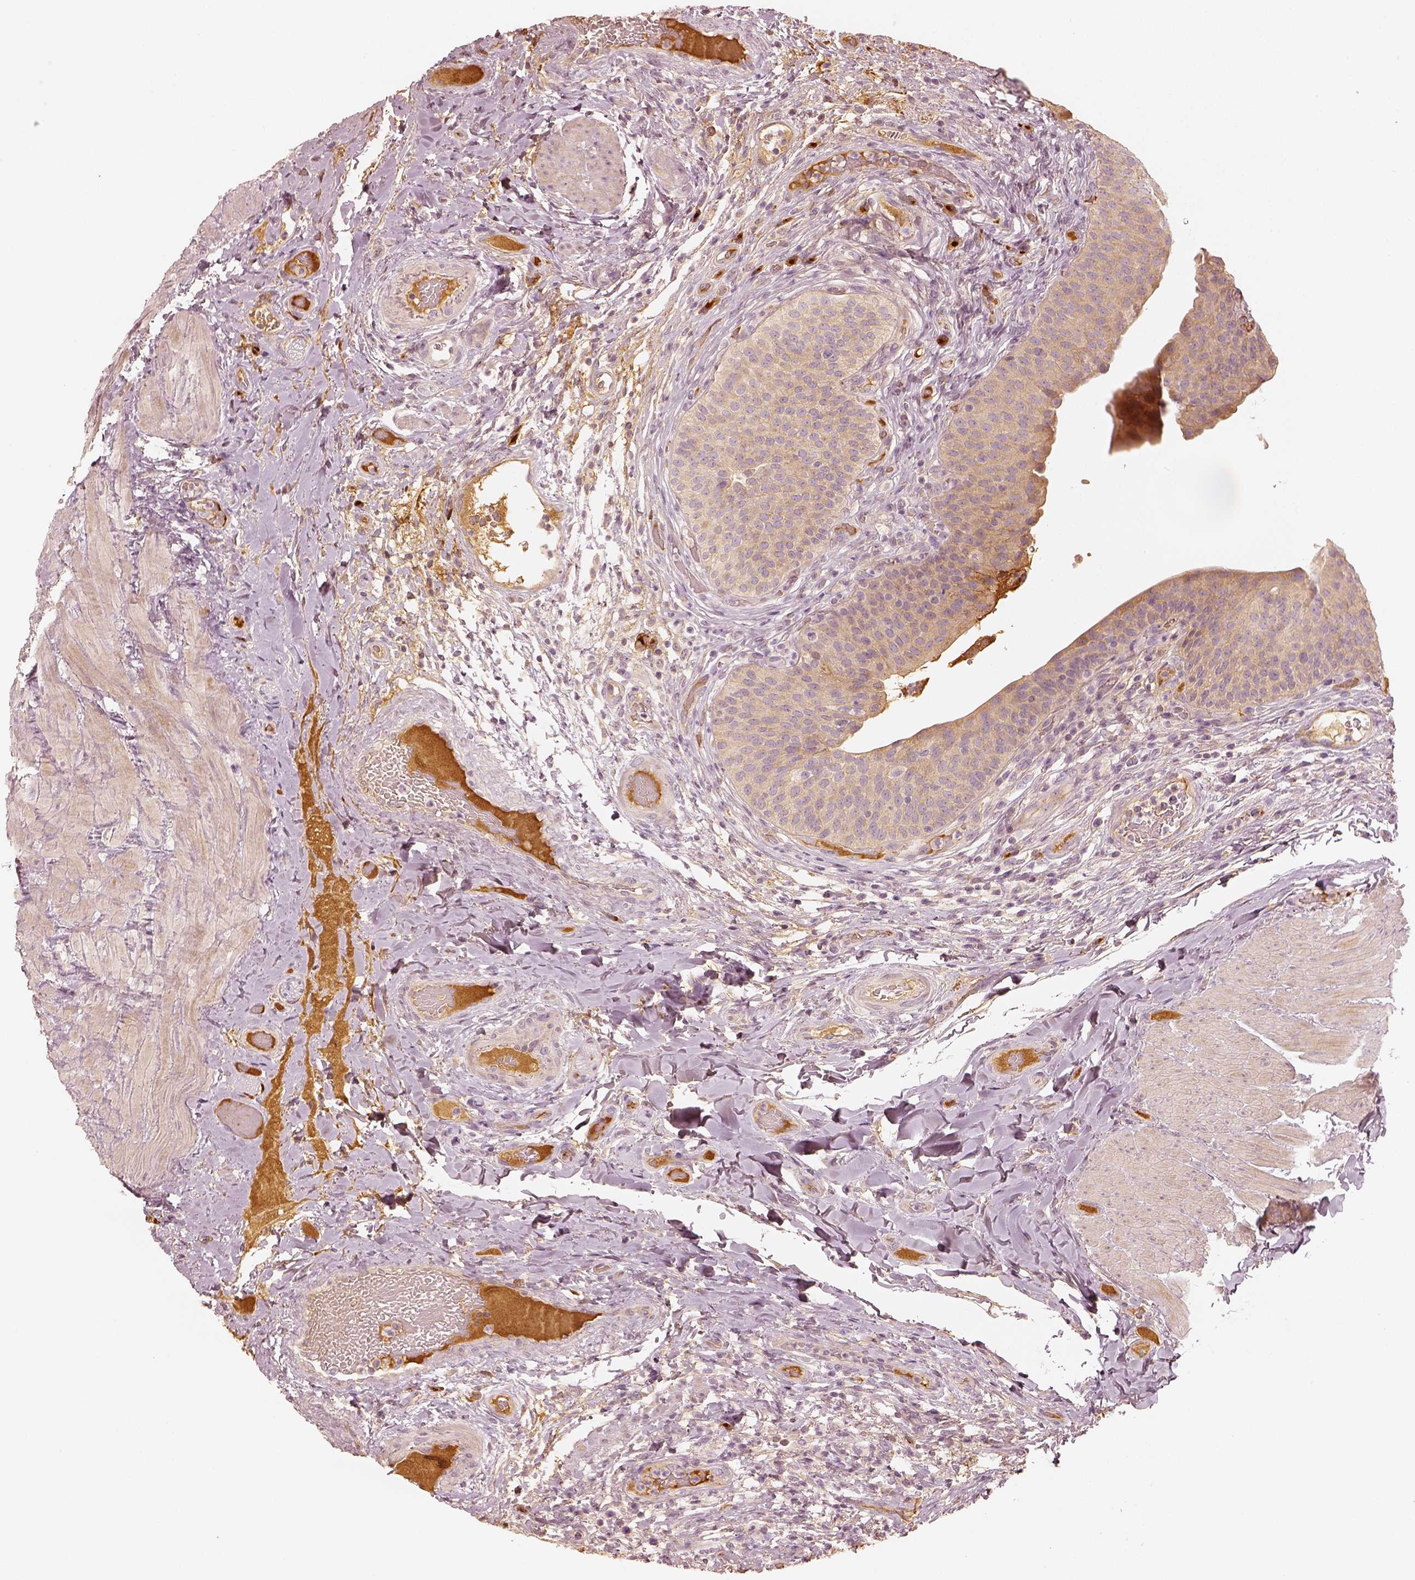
{"staining": {"intensity": "weak", "quantity": ">75%", "location": "cytoplasmic/membranous"}, "tissue": "urinary bladder", "cell_type": "Urothelial cells", "image_type": "normal", "snomed": [{"axis": "morphology", "description": "Normal tissue, NOS"}, {"axis": "topography", "description": "Urinary bladder"}], "caption": "Immunohistochemical staining of normal human urinary bladder shows weak cytoplasmic/membranous protein staining in approximately >75% of urothelial cells.", "gene": "GORASP2", "patient": {"sex": "male", "age": 66}}